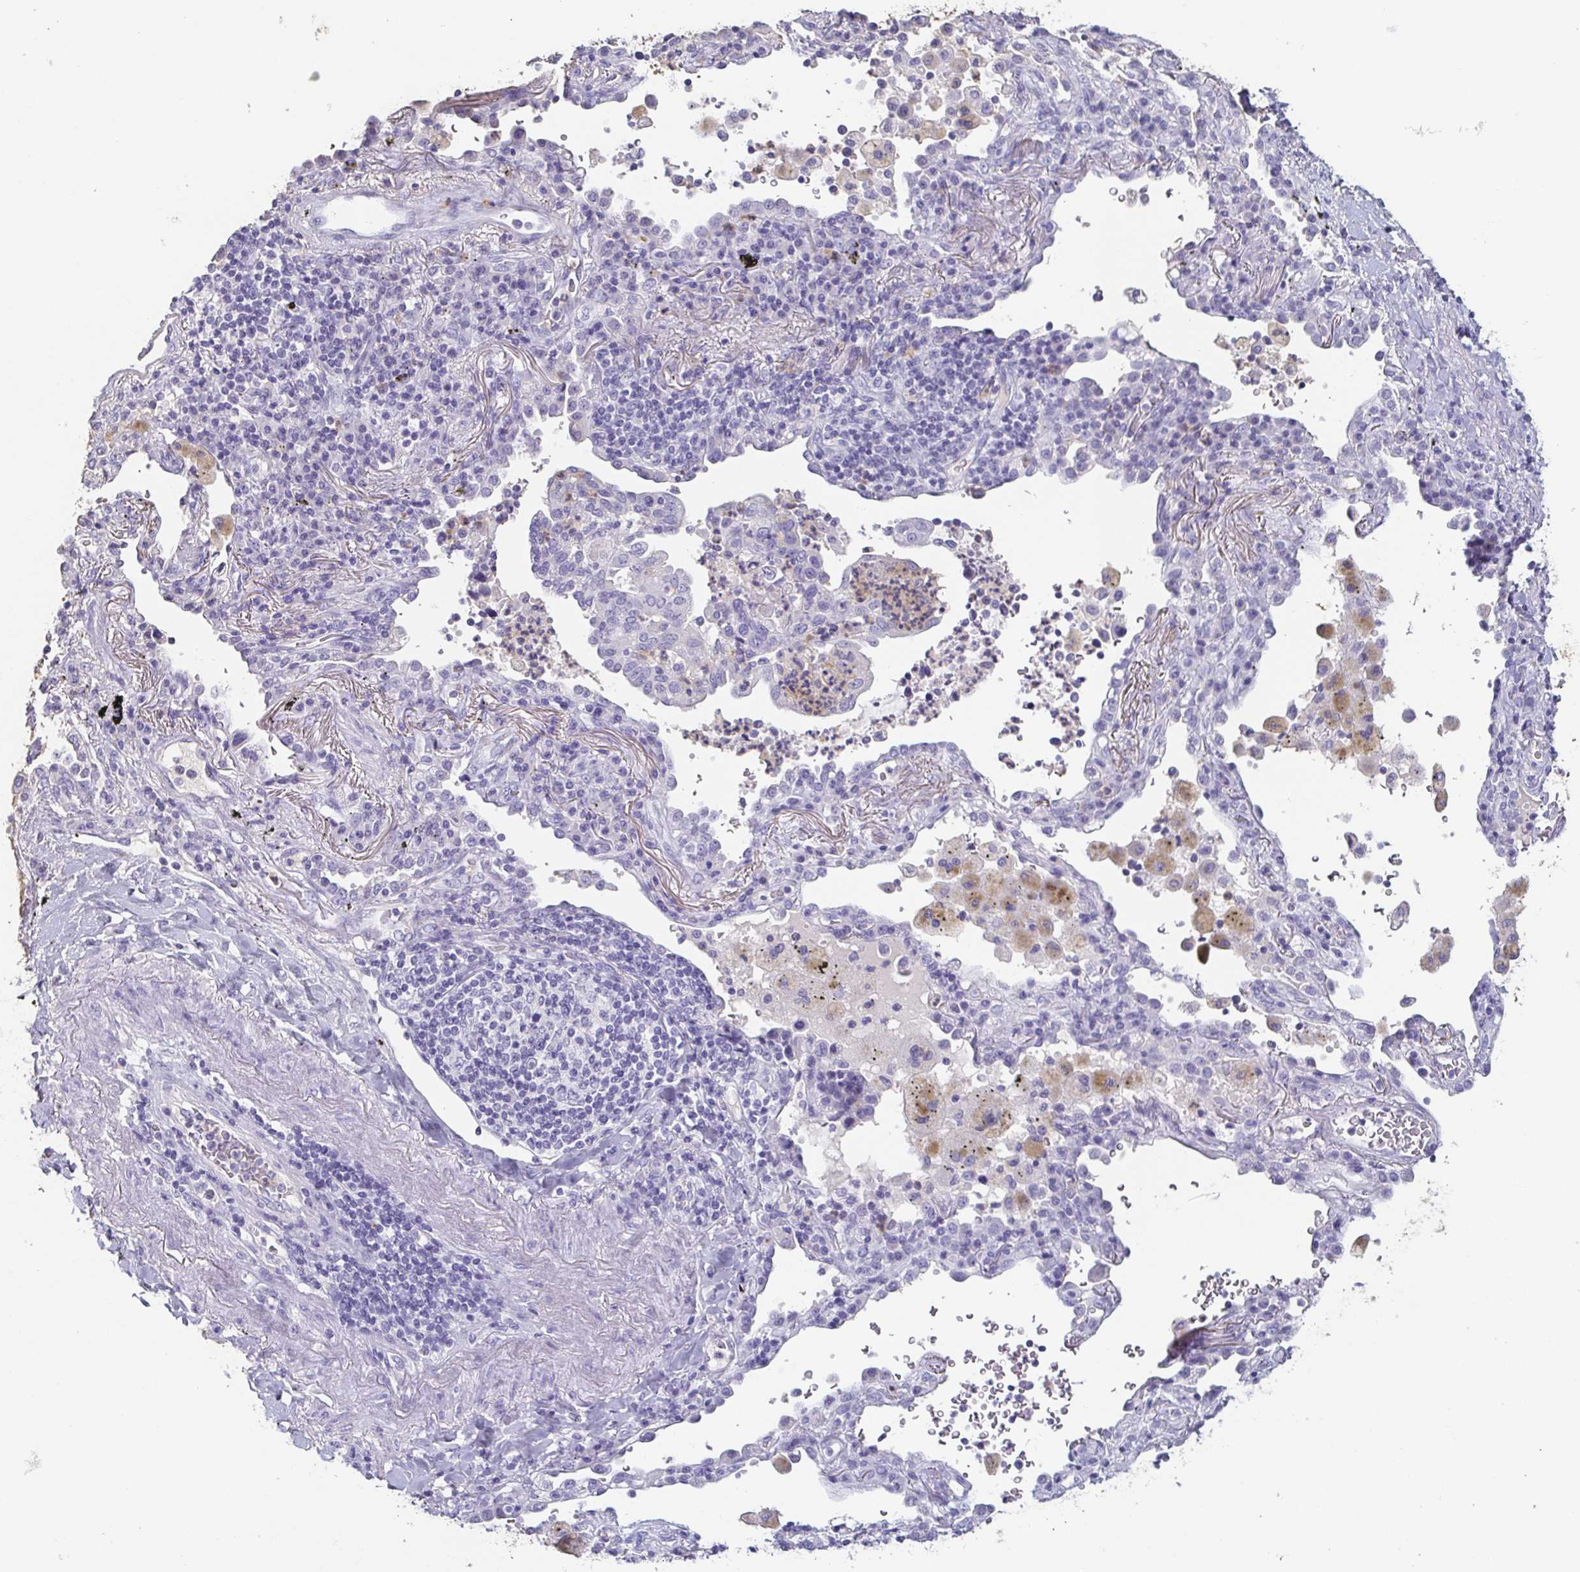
{"staining": {"intensity": "negative", "quantity": "none", "location": "none"}, "tissue": "lung cancer", "cell_type": "Tumor cells", "image_type": "cancer", "snomed": [{"axis": "morphology", "description": "Squamous cell carcinoma, NOS"}, {"axis": "topography", "description": "Lymph node"}, {"axis": "topography", "description": "Lung"}], "caption": "Immunohistochemistry (IHC) photomicrograph of human lung cancer stained for a protein (brown), which displays no positivity in tumor cells. The staining is performed using DAB brown chromogen with nuclei counter-stained in using hematoxylin.", "gene": "BPIFA2", "patient": {"sex": "male", "age": 61}}